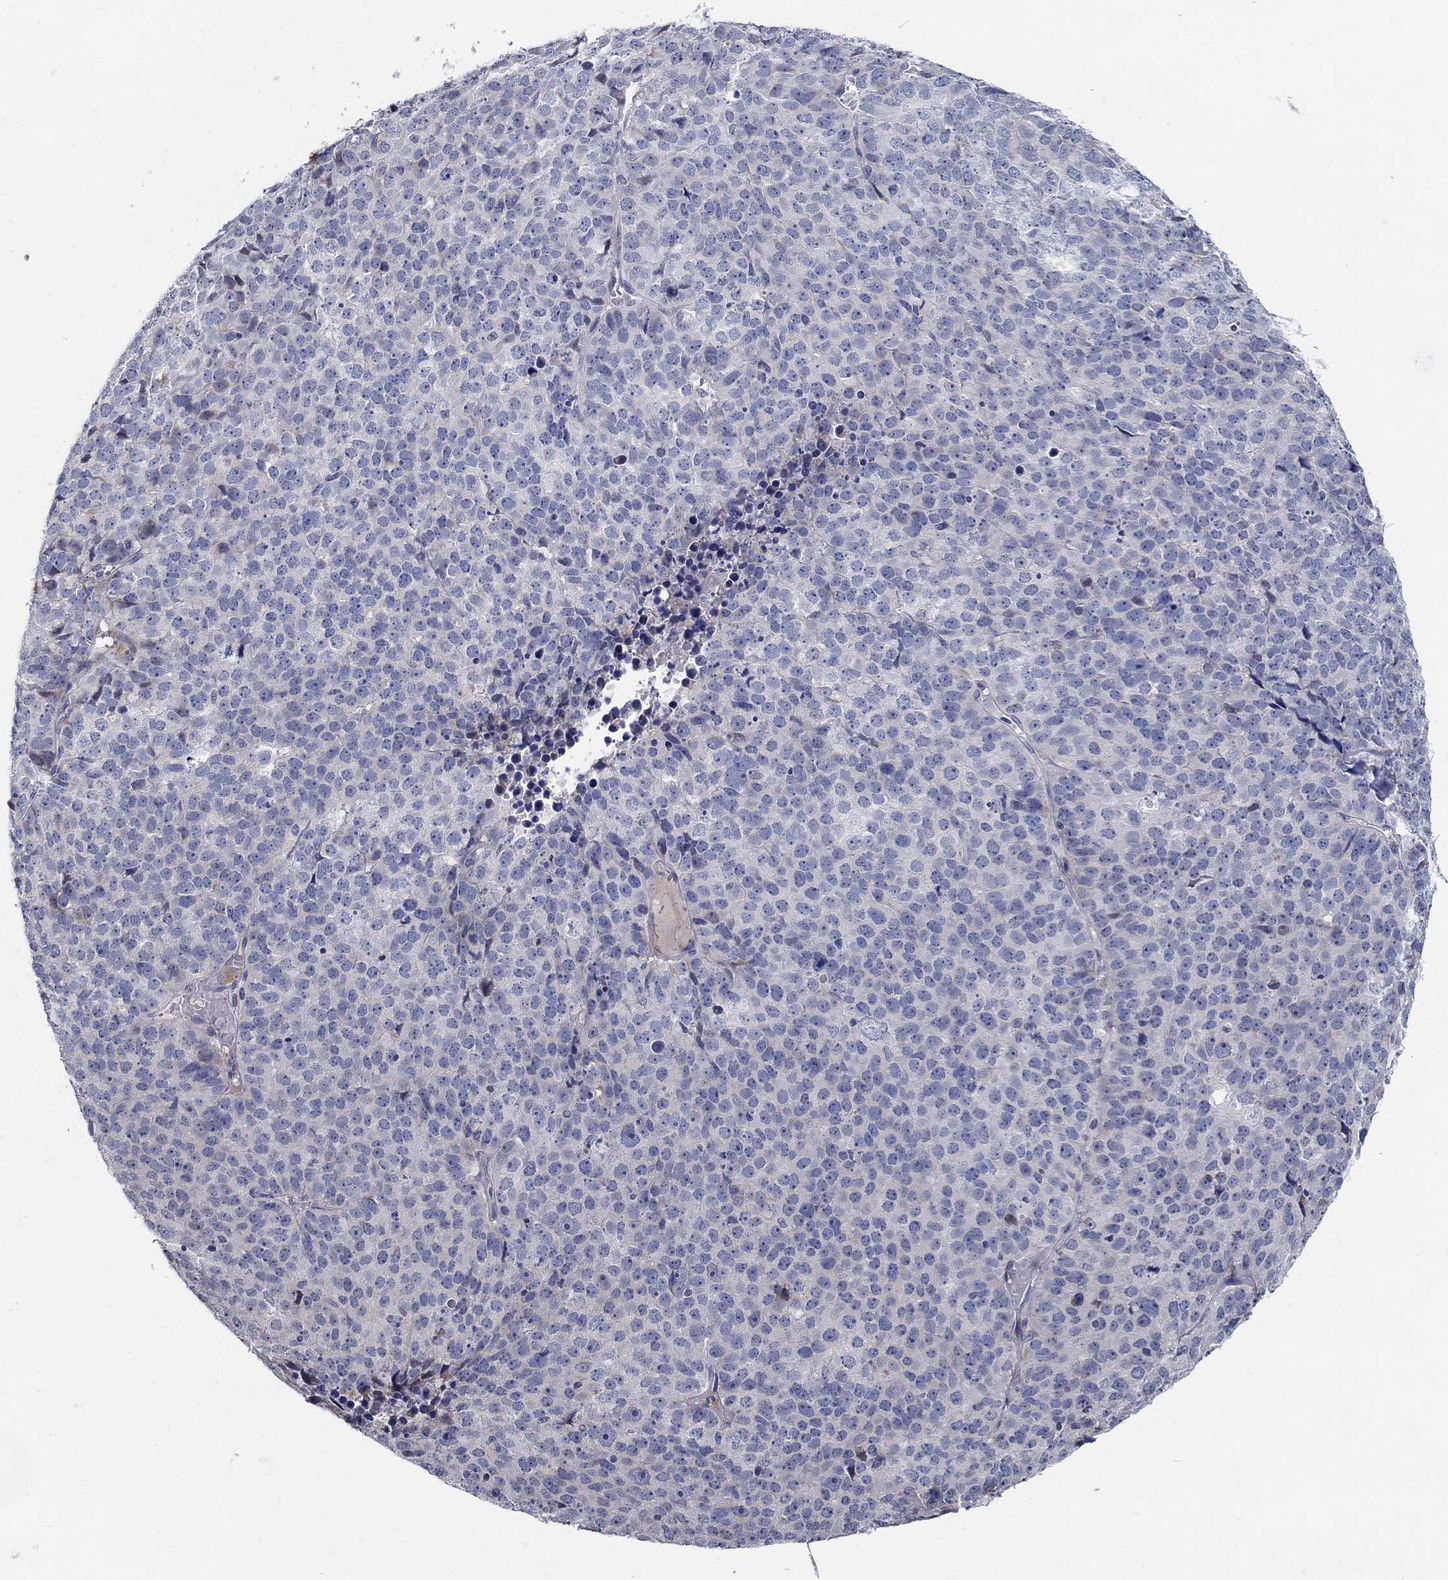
{"staining": {"intensity": "negative", "quantity": "none", "location": "none"}, "tissue": "stomach cancer", "cell_type": "Tumor cells", "image_type": "cancer", "snomed": [{"axis": "morphology", "description": "Adenocarcinoma, NOS"}, {"axis": "topography", "description": "Stomach"}], "caption": "The micrograph demonstrates no staining of tumor cells in stomach adenocarcinoma.", "gene": "C16orf46", "patient": {"sex": "male", "age": 69}}